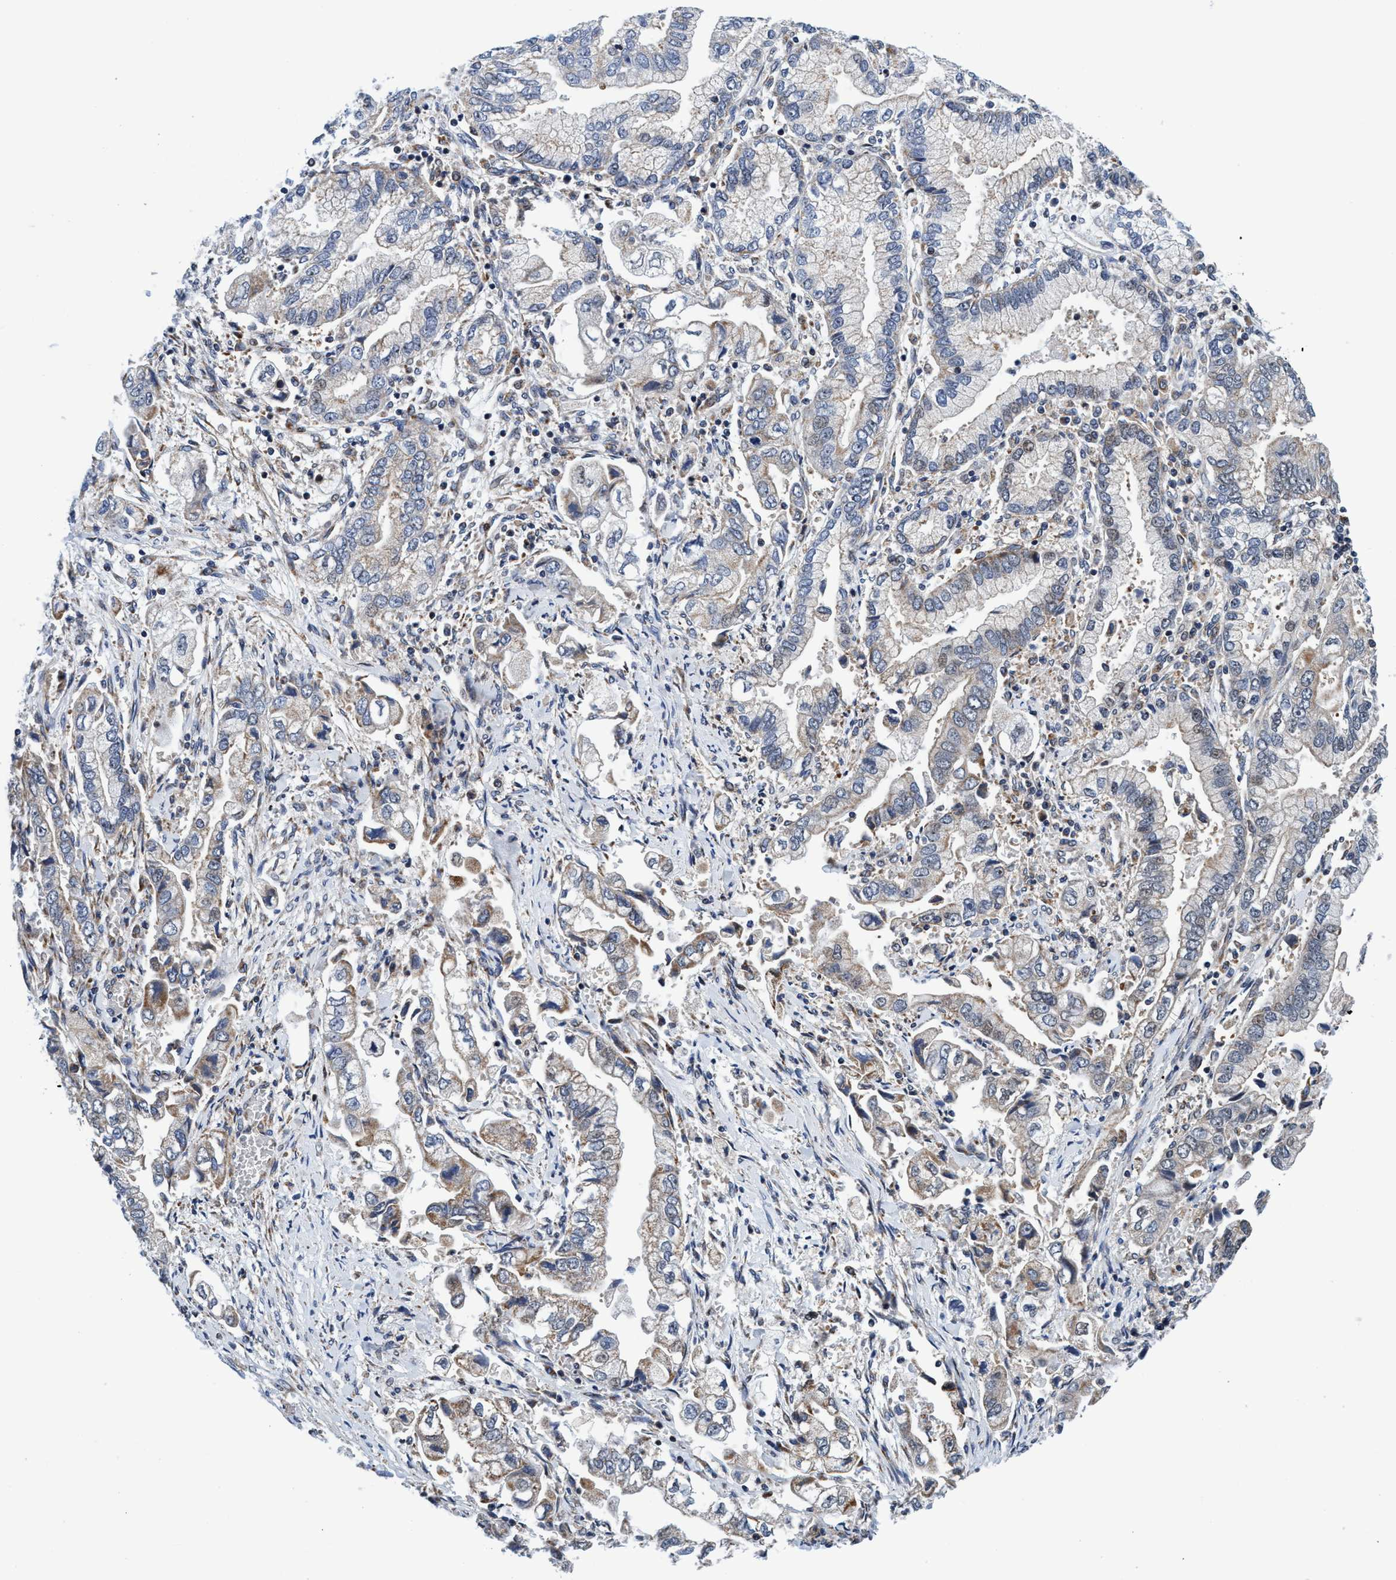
{"staining": {"intensity": "weak", "quantity": "<25%", "location": "cytoplasmic/membranous"}, "tissue": "stomach cancer", "cell_type": "Tumor cells", "image_type": "cancer", "snomed": [{"axis": "morphology", "description": "Normal tissue, NOS"}, {"axis": "morphology", "description": "Adenocarcinoma, NOS"}, {"axis": "topography", "description": "Stomach"}], "caption": "Tumor cells show no significant protein staining in adenocarcinoma (stomach). The staining was performed using DAB to visualize the protein expression in brown, while the nuclei were stained in blue with hematoxylin (Magnification: 20x).", "gene": "AGAP2", "patient": {"sex": "male", "age": 62}}